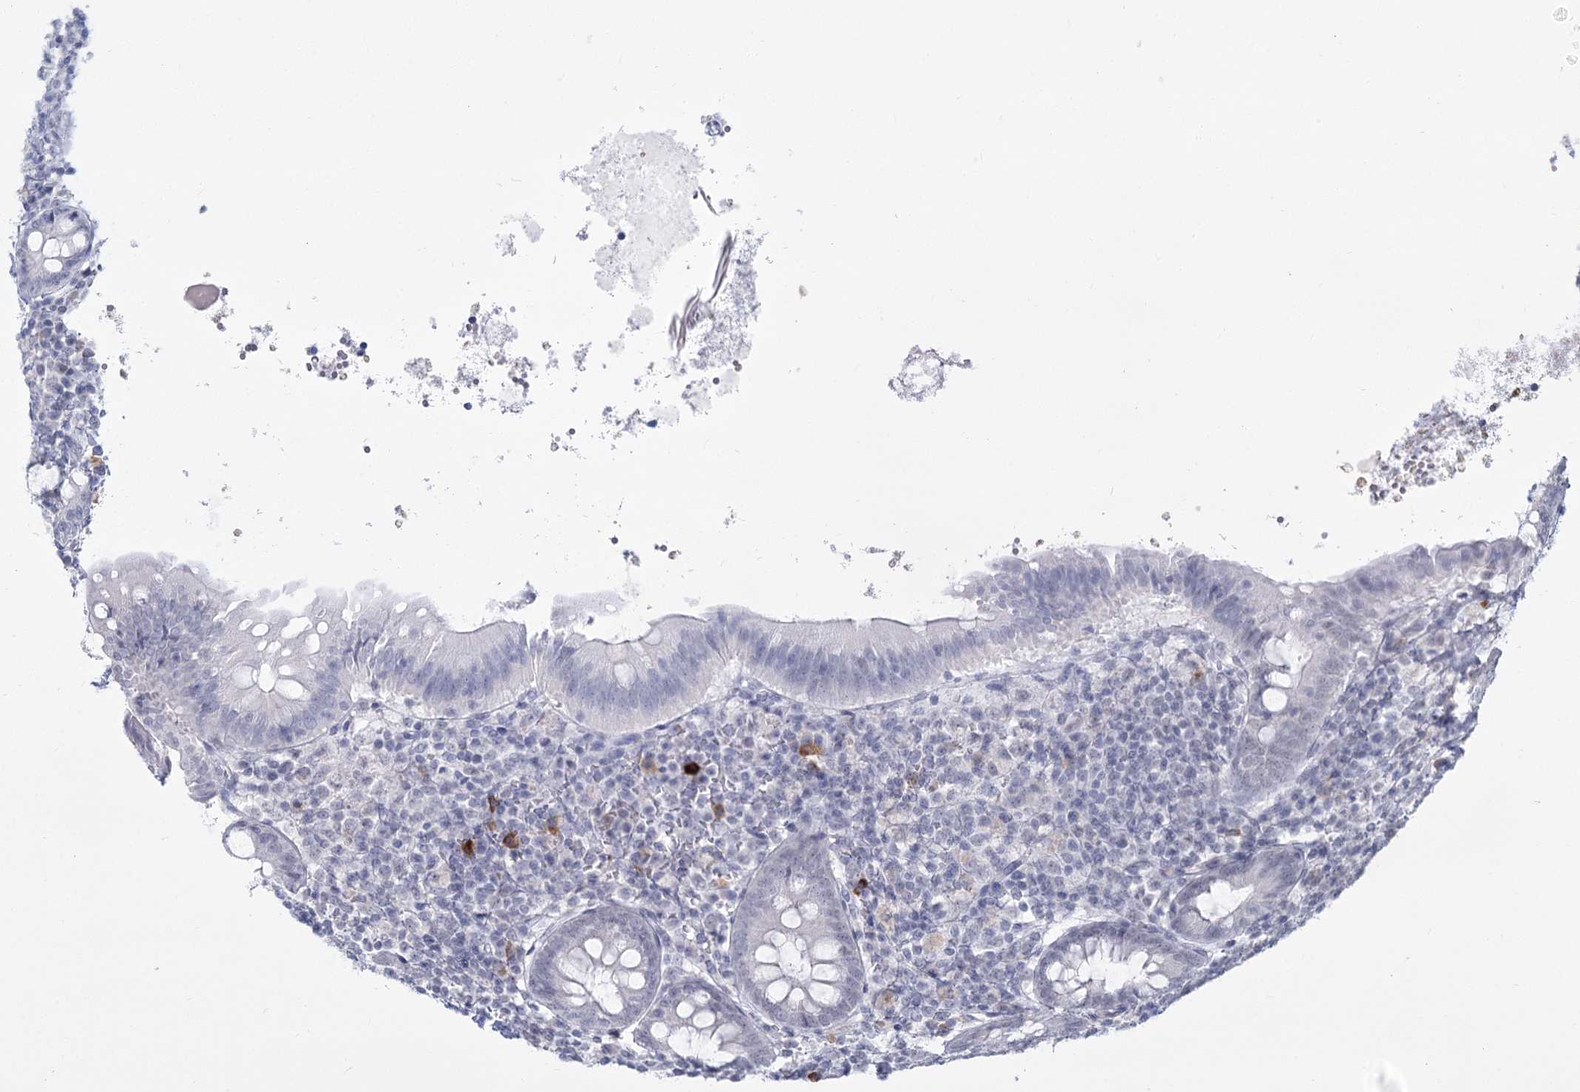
{"staining": {"intensity": "negative", "quantity": "none", "location": "none"}, "tissue": "appendix", "cell_type": "Glandular cells", "image_type": "normal", "snomed": [{"axis": "morphology", "description": "Normal tissue, NOS"}, {"axis": "topography", "description": "Appendix"}], "caption": "IHC of unremarkable human appendix shows no staining in glandular cells.", "gene": "LY6G5C", "patient": {"sex": "female", "age": 54}}